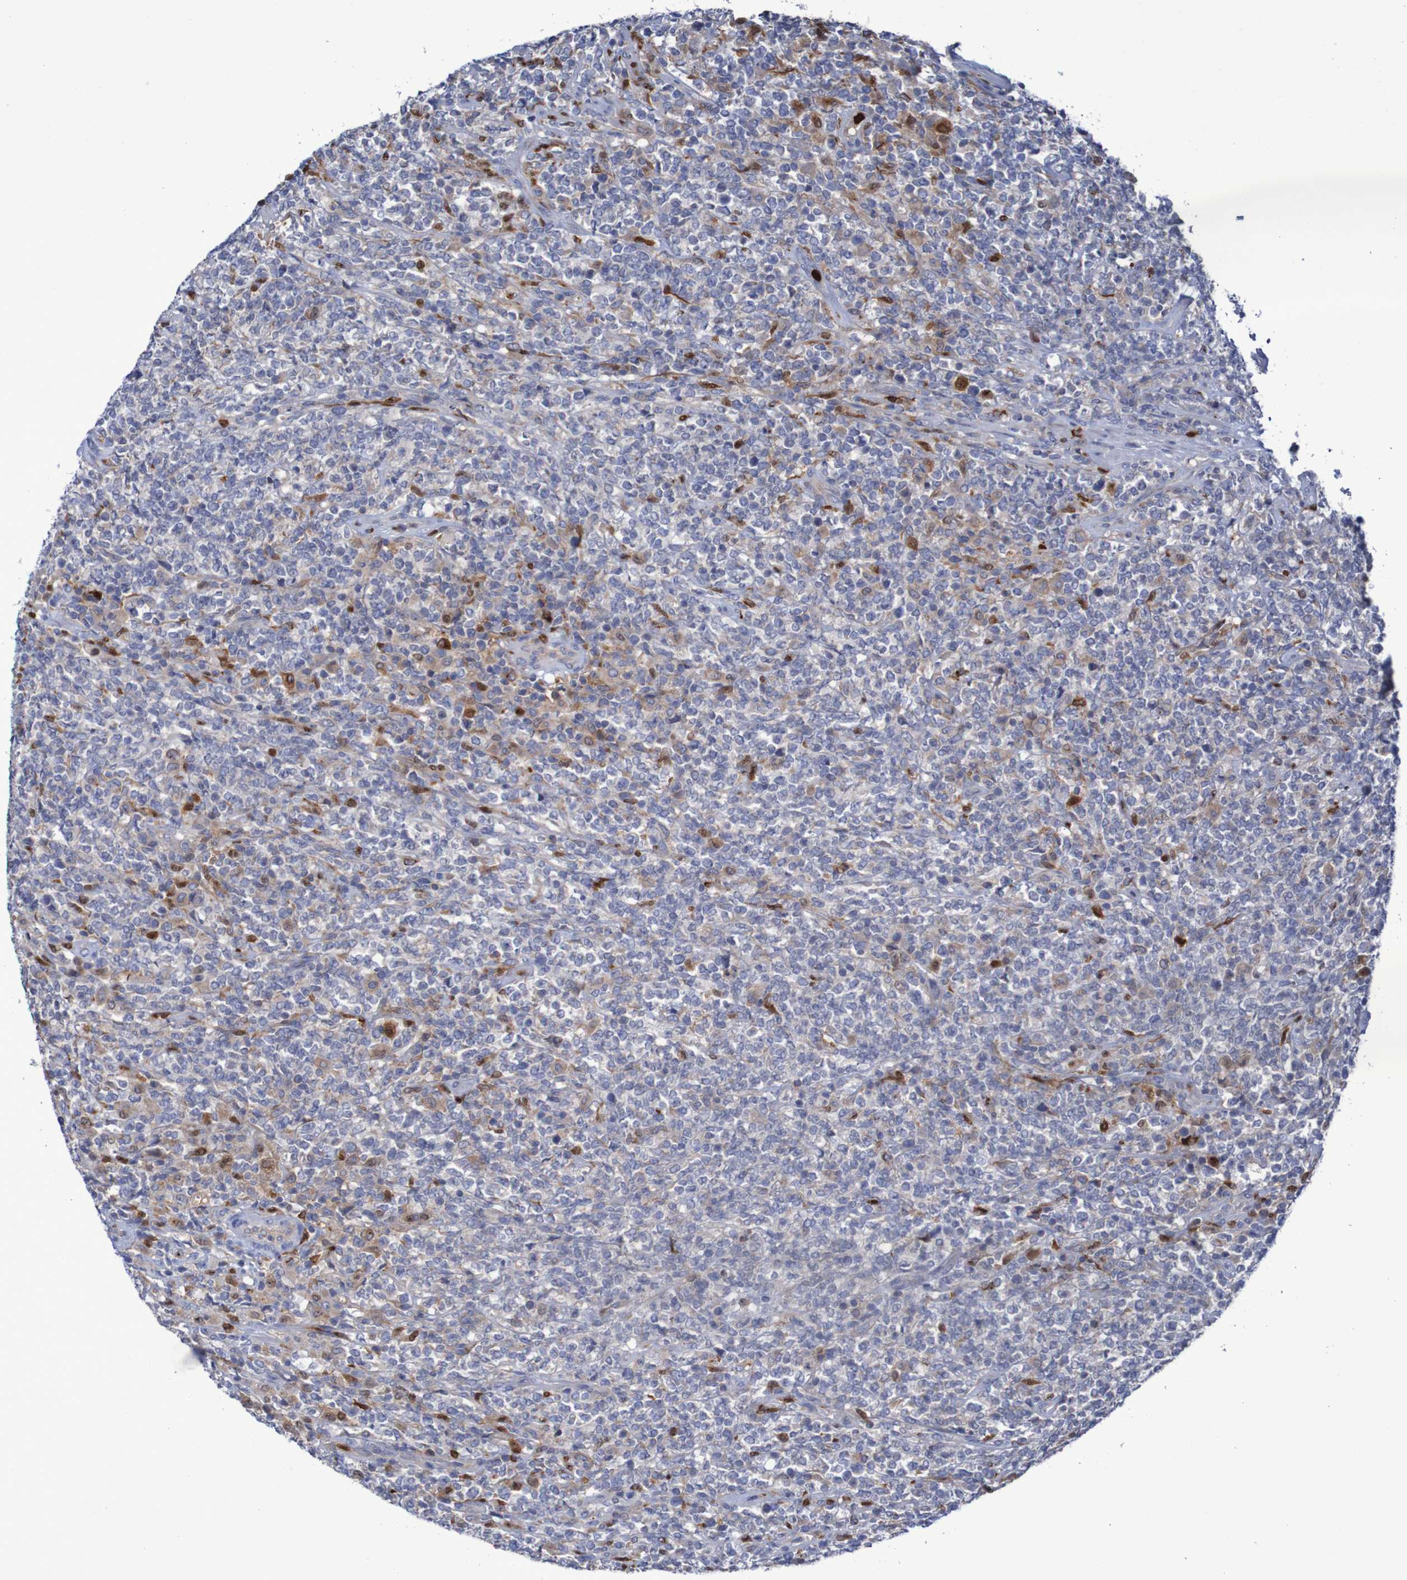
{"staining": {"intensity": "negative", "quantity": "none", "location": "none"}, "tissue": "lymphoma", "cell_type": "Tumor cells", "image_type": "cancer", "snomed": [{"axis": "morphology", "description": "Malignant lymphoma, non-Hodgkin's type, High grade"}, {"axis": "topography", "description": "Soft tissue"}], "caption": "Immunohistochemistry (IHC) photomicrograph of human high-grade malignant lymphoma, non-Hodgkin's type stained for a protein (brown), which demonstrates no expression in tumor cells.", "gene": "PARP4", "patient": {"sex": "male", "age": 18}}